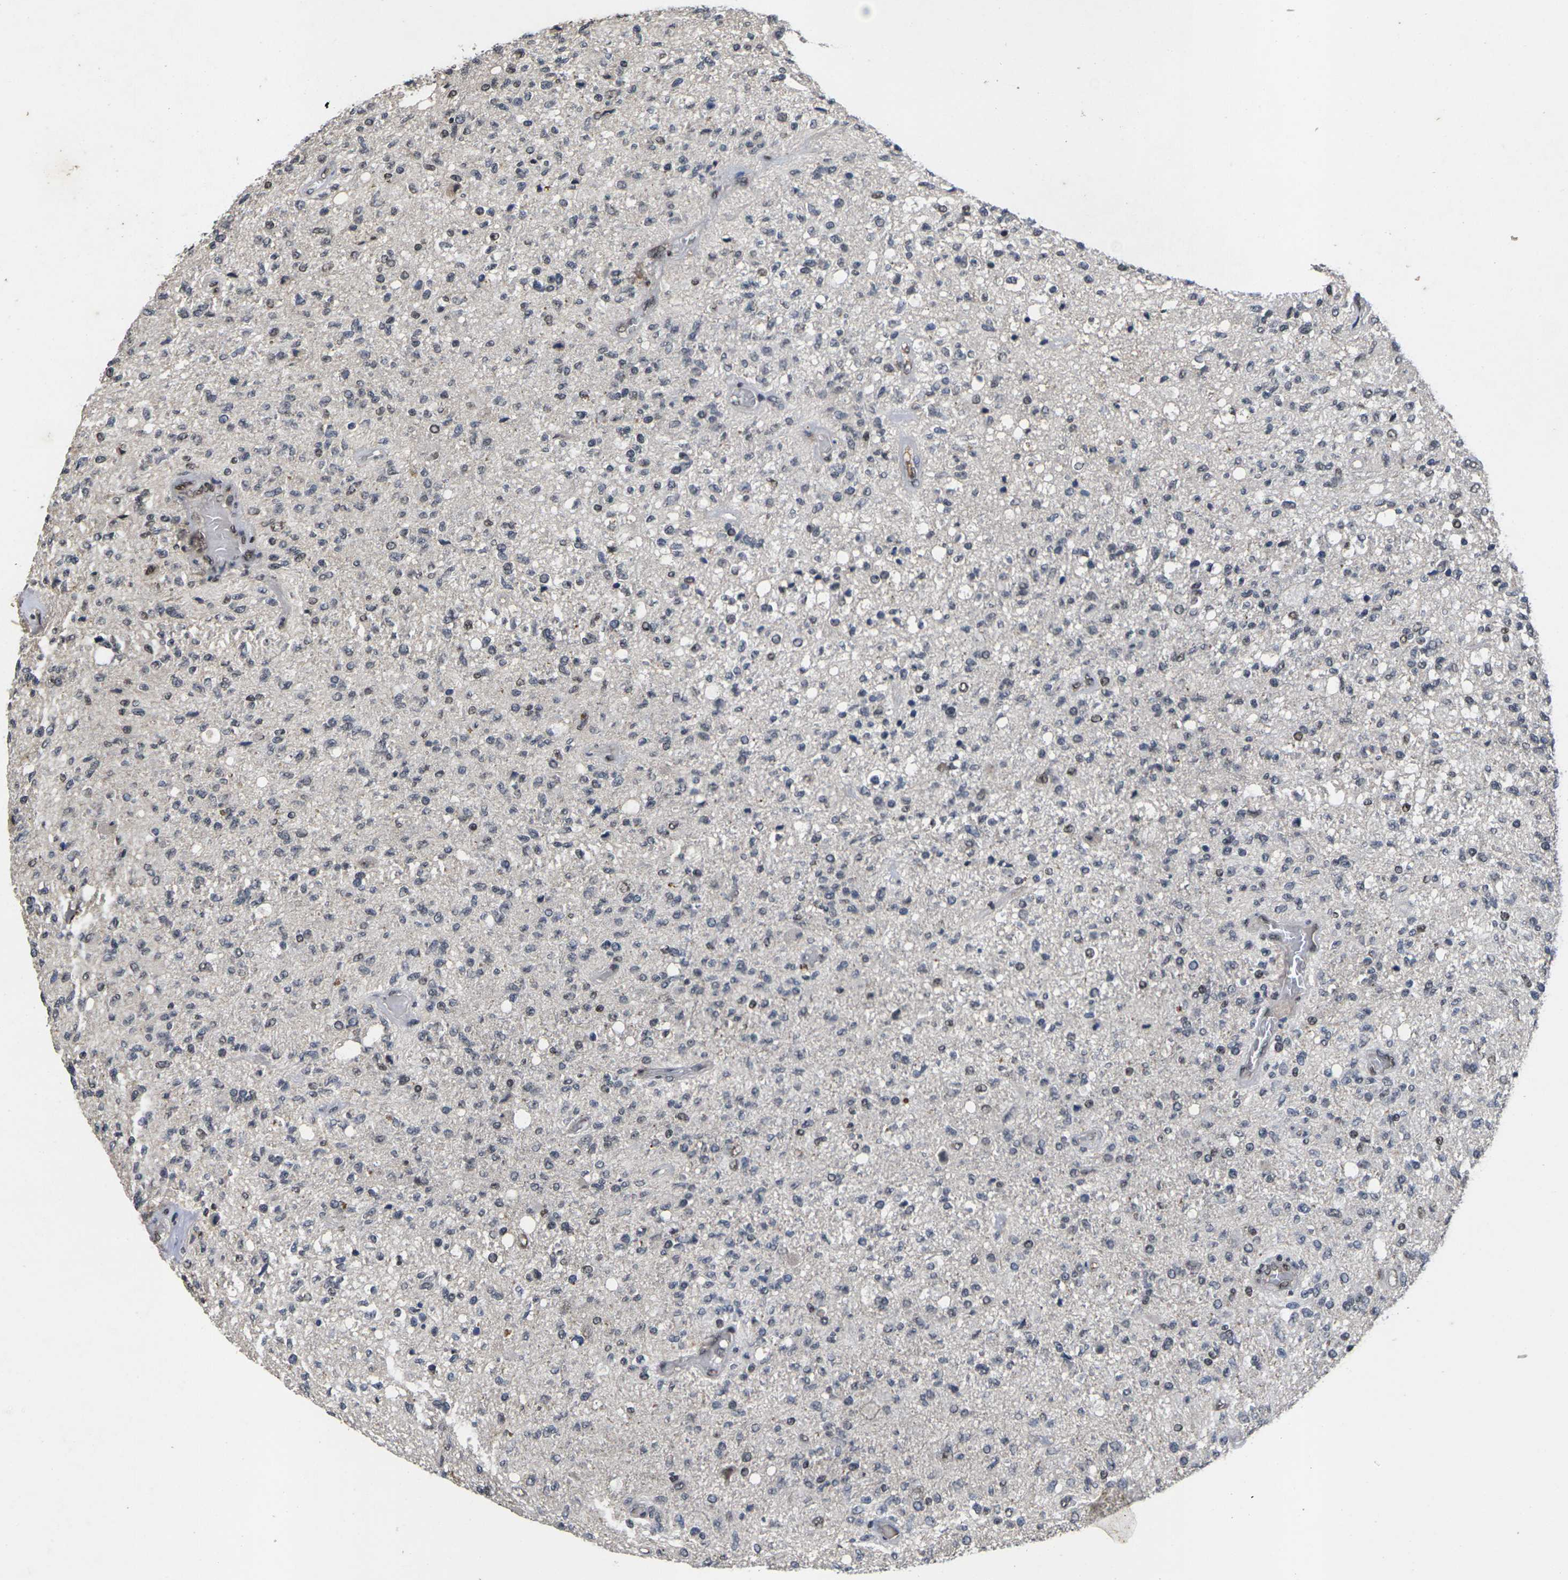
{"staining": {"intensity": "weak", "quantity": "<25%", "location": "nuclear"}, "tissue": "glioma", "cell_type": "Tumor cells", "image_type": "cancer", "snomed": [{"axis": "morphology", "description": "Normal tissue, NOS"}, {"axis": "morphology", "description": "Glioma, malignant, High grade"}, {"axis": "topography", "description": "Cerebral cortex"}], "caption": "Immunohistochemistry (IHC) of glioma shows no staining in tumor cells.", "gene": "GTF2E1", "patient": {"sex": "male", "age": 77}}